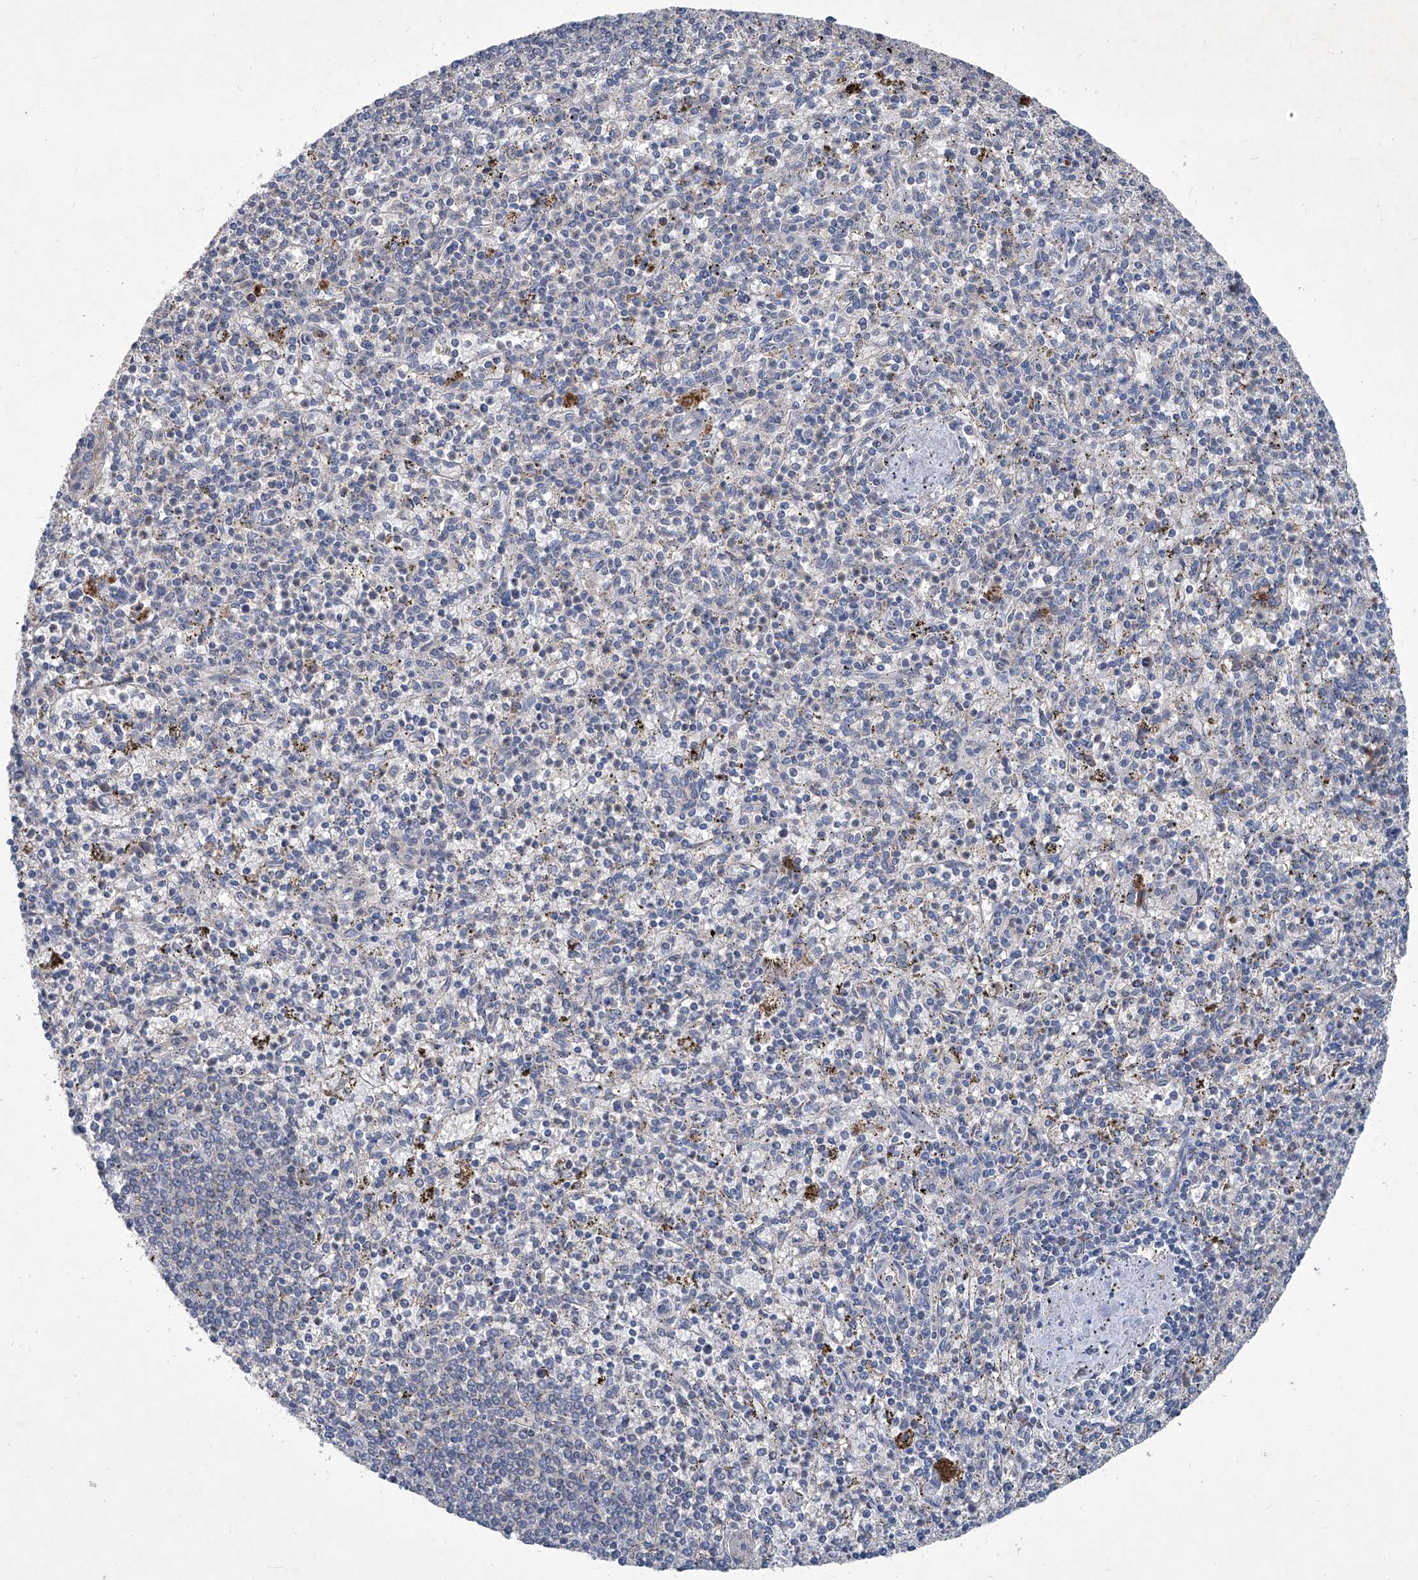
{"staining": {"intensity": "negative", "quantity": "none", "location": "none"}, "tissue": "spleen", "cell_type": "Cells in red pulp", "image_type": "normal", "snomed": [{"axis": "morphology", "description": "Normal tissue, NOS"}, {"axis": "topography", "description": "Spleen"}], "caption": "This is a photomicrograph of immunohistochemistry (IHC) staining of benign spleen, which shows no staining in cells in red pulp.", "gene": "PCSK5", "patient": {"sex": "male", "age": 72}}